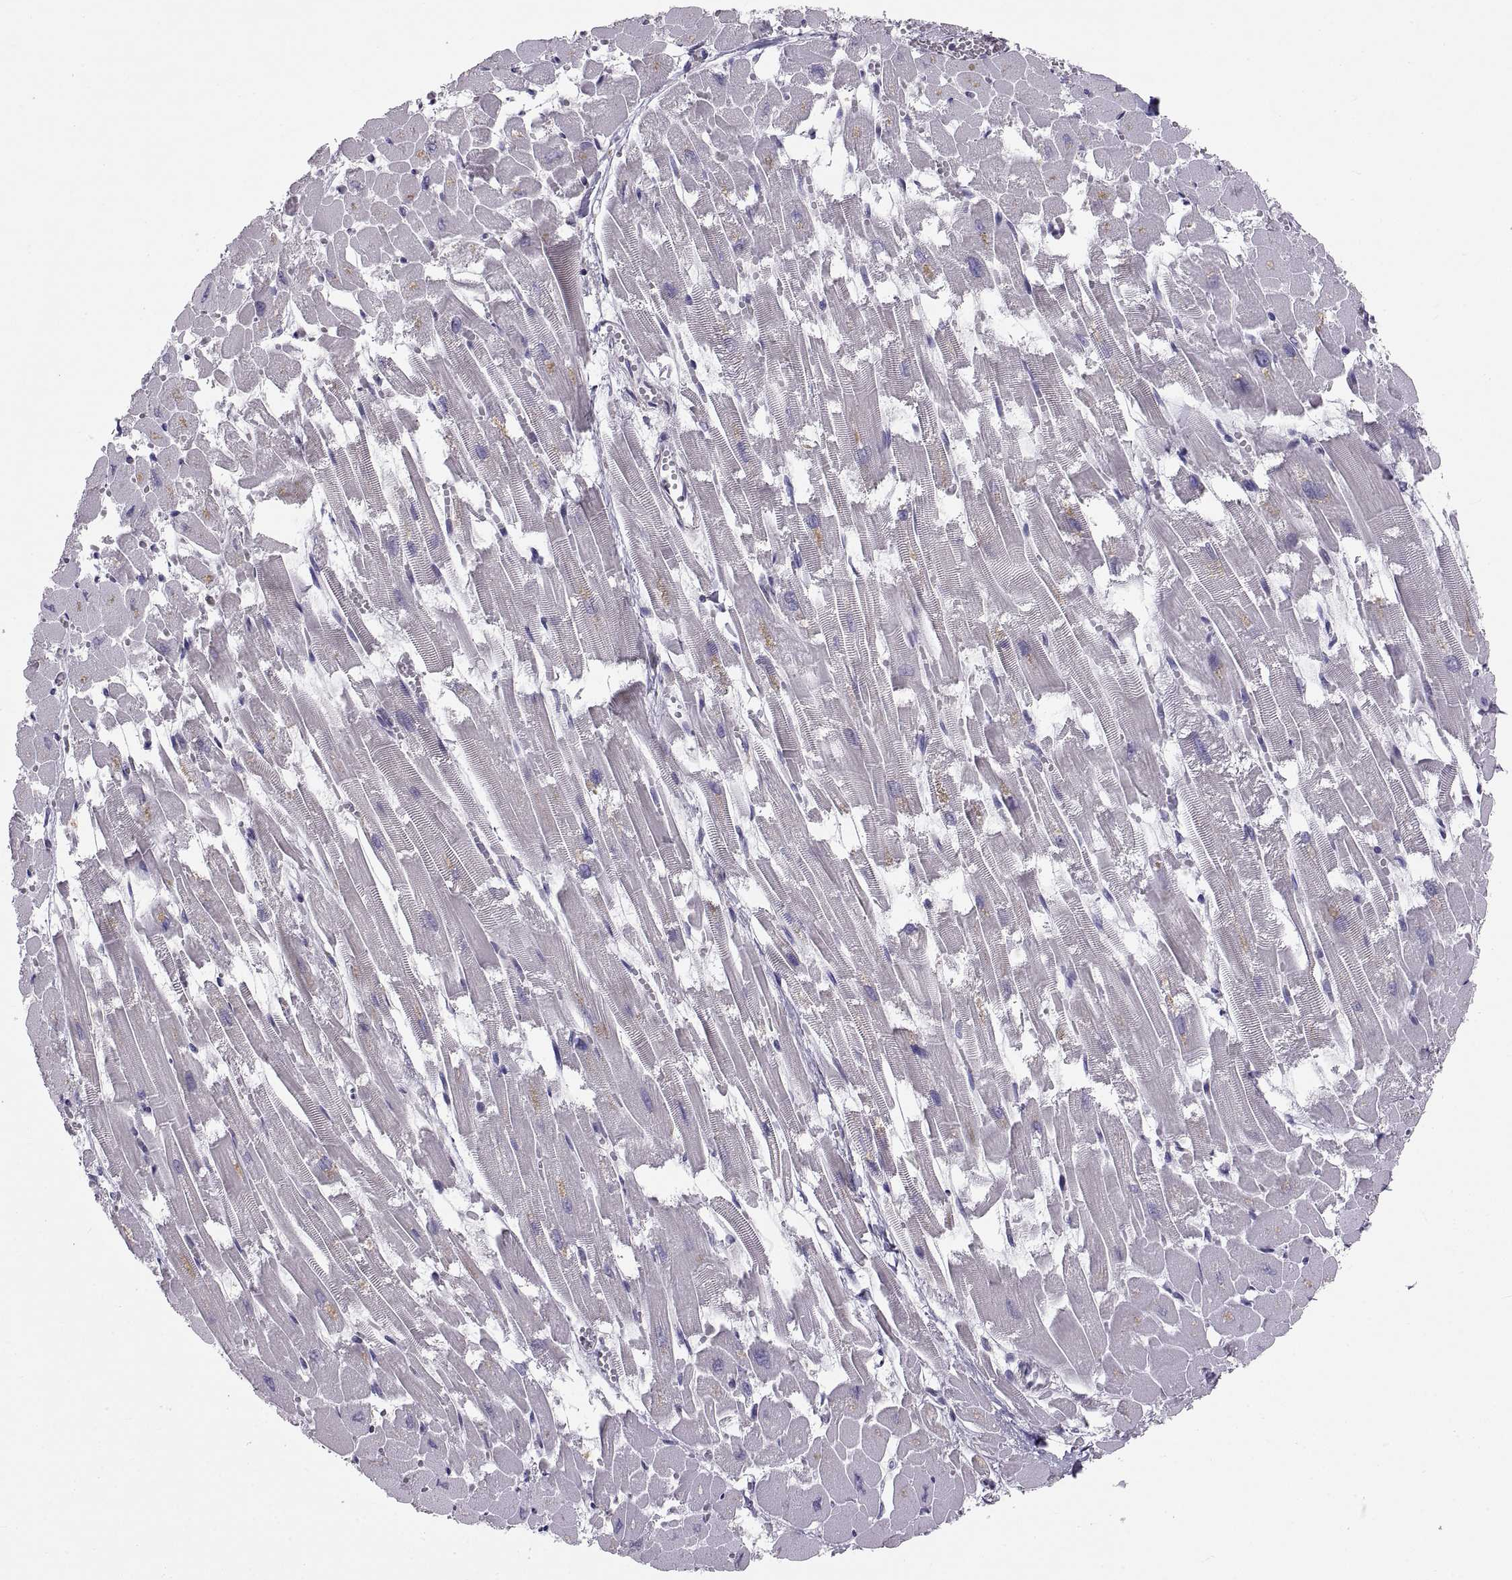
{"staining": {"intensity": "negative", "quantity": "none", "location": "none"}, "tissue": "heart muscle", "cell_type": "Cardiomyocytes", "image_type": "normal", "snomed": [{"axis": "morphology", "description": "Normal tissue, NOS"}, {"axis": "topography", "description": "Heart"}], "caption": "Immunohistochemistry micrograph of unremarkable heart muscle: human heart muscle stained with DAB (3,3'-diaminobenzidine) displays no significant protein positivity in cardiomyocytes.", "gene": "PLEKHB2", "patient": {"sex": "female", "age": 52}}